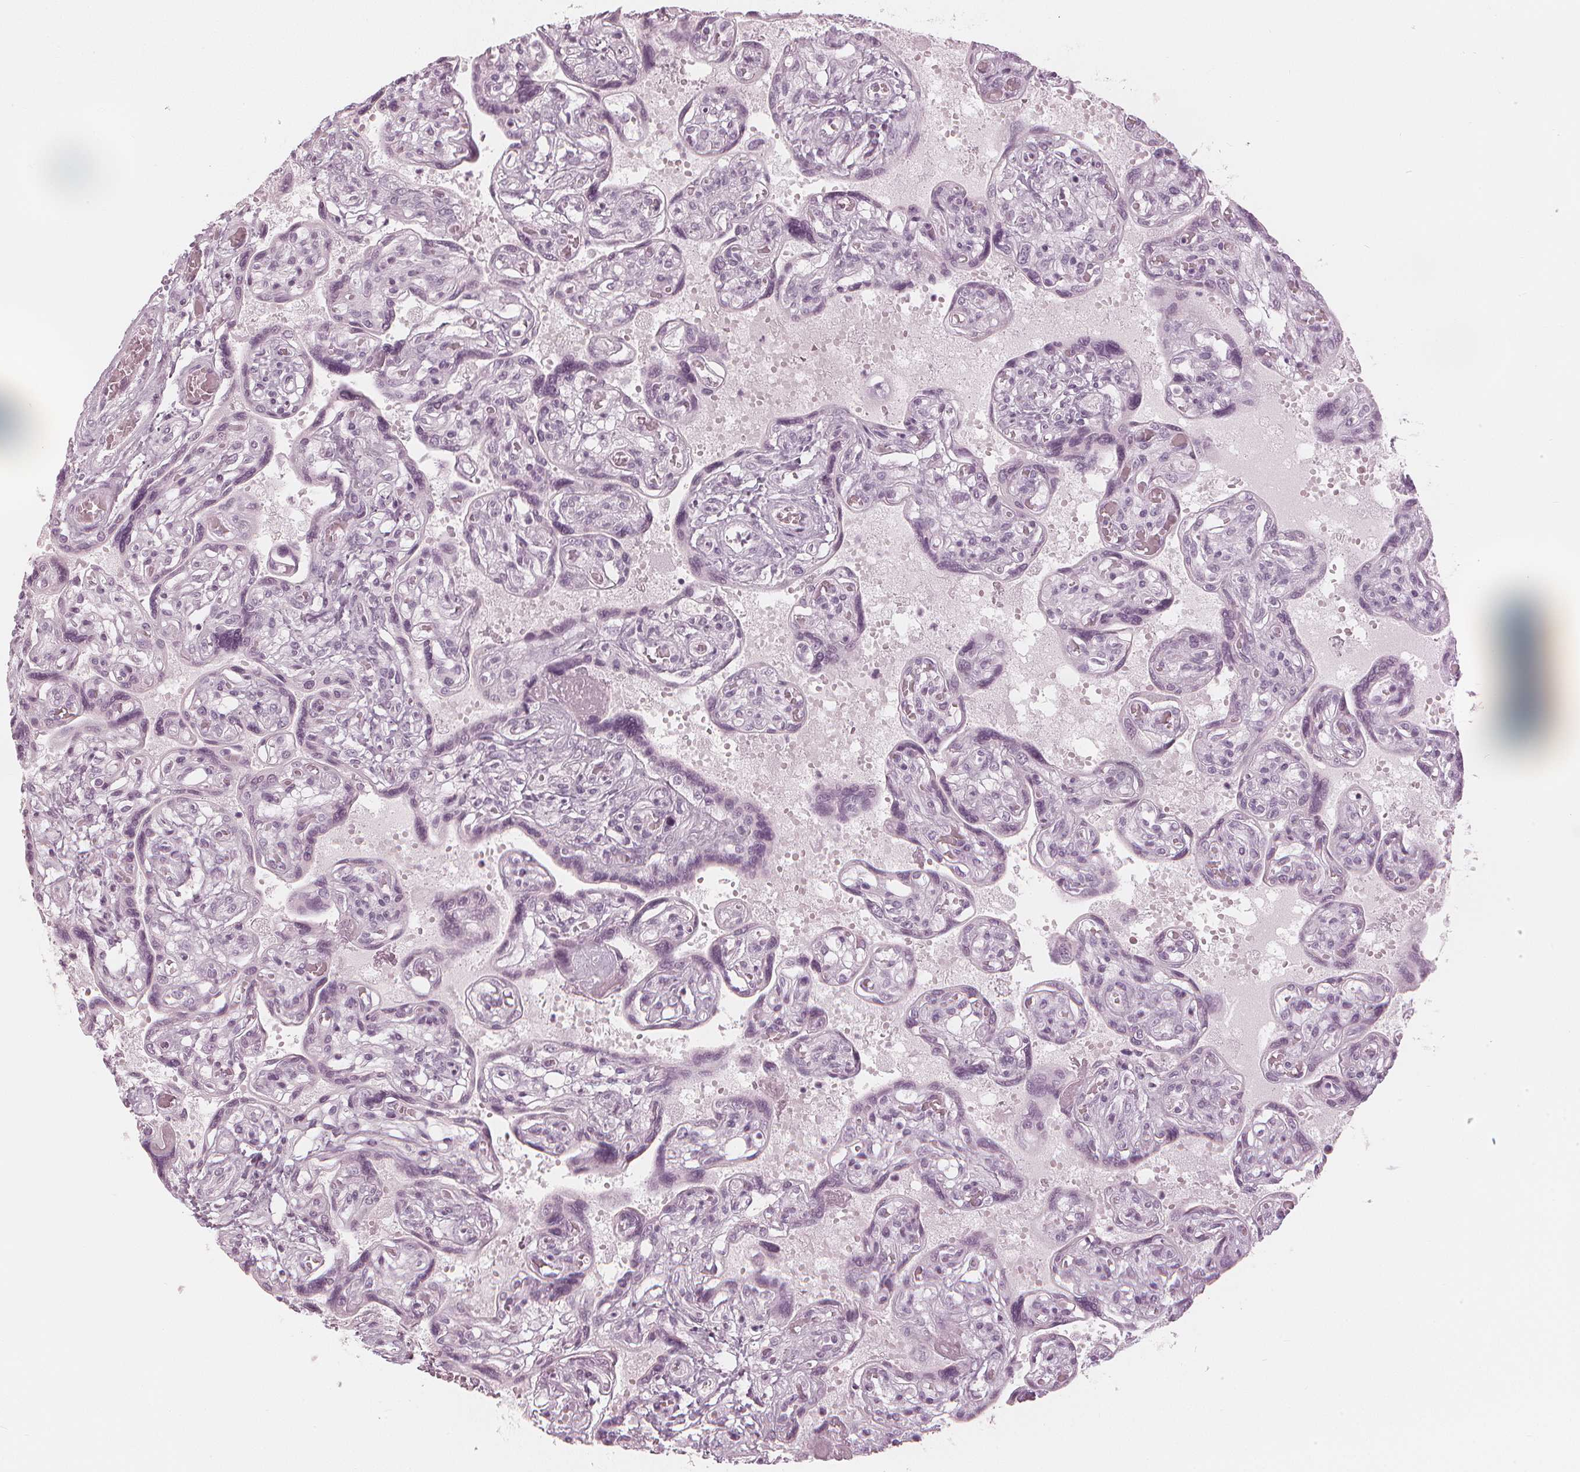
{"staining": {"intensity": "moderate", "quantity": "25%-75%", "location": "cytoplasmic/membranous"}, "tissue": "placenta", "cell_type": "Decidual cells", "image_type": "normal", "snomed": [{"axis": "morphology", "description": "Normal tissue, NOS"}, {"axis": "topography", "description": "Placenta"}], "caption": "Immunohistochemical staining of normal human placenta demonstrates medium levels of moderate cytoplasmic/membranous expression in approximately 25%-75% of decidual cells. The staining is performed using DAB (3,3'-diaminobenzidine) brown chromogen to label protein expression. The nuclei are counter-stained blue using hematoxylin.", "gene": "PAEP", "patient": {"sex": "female", "age": 32}}